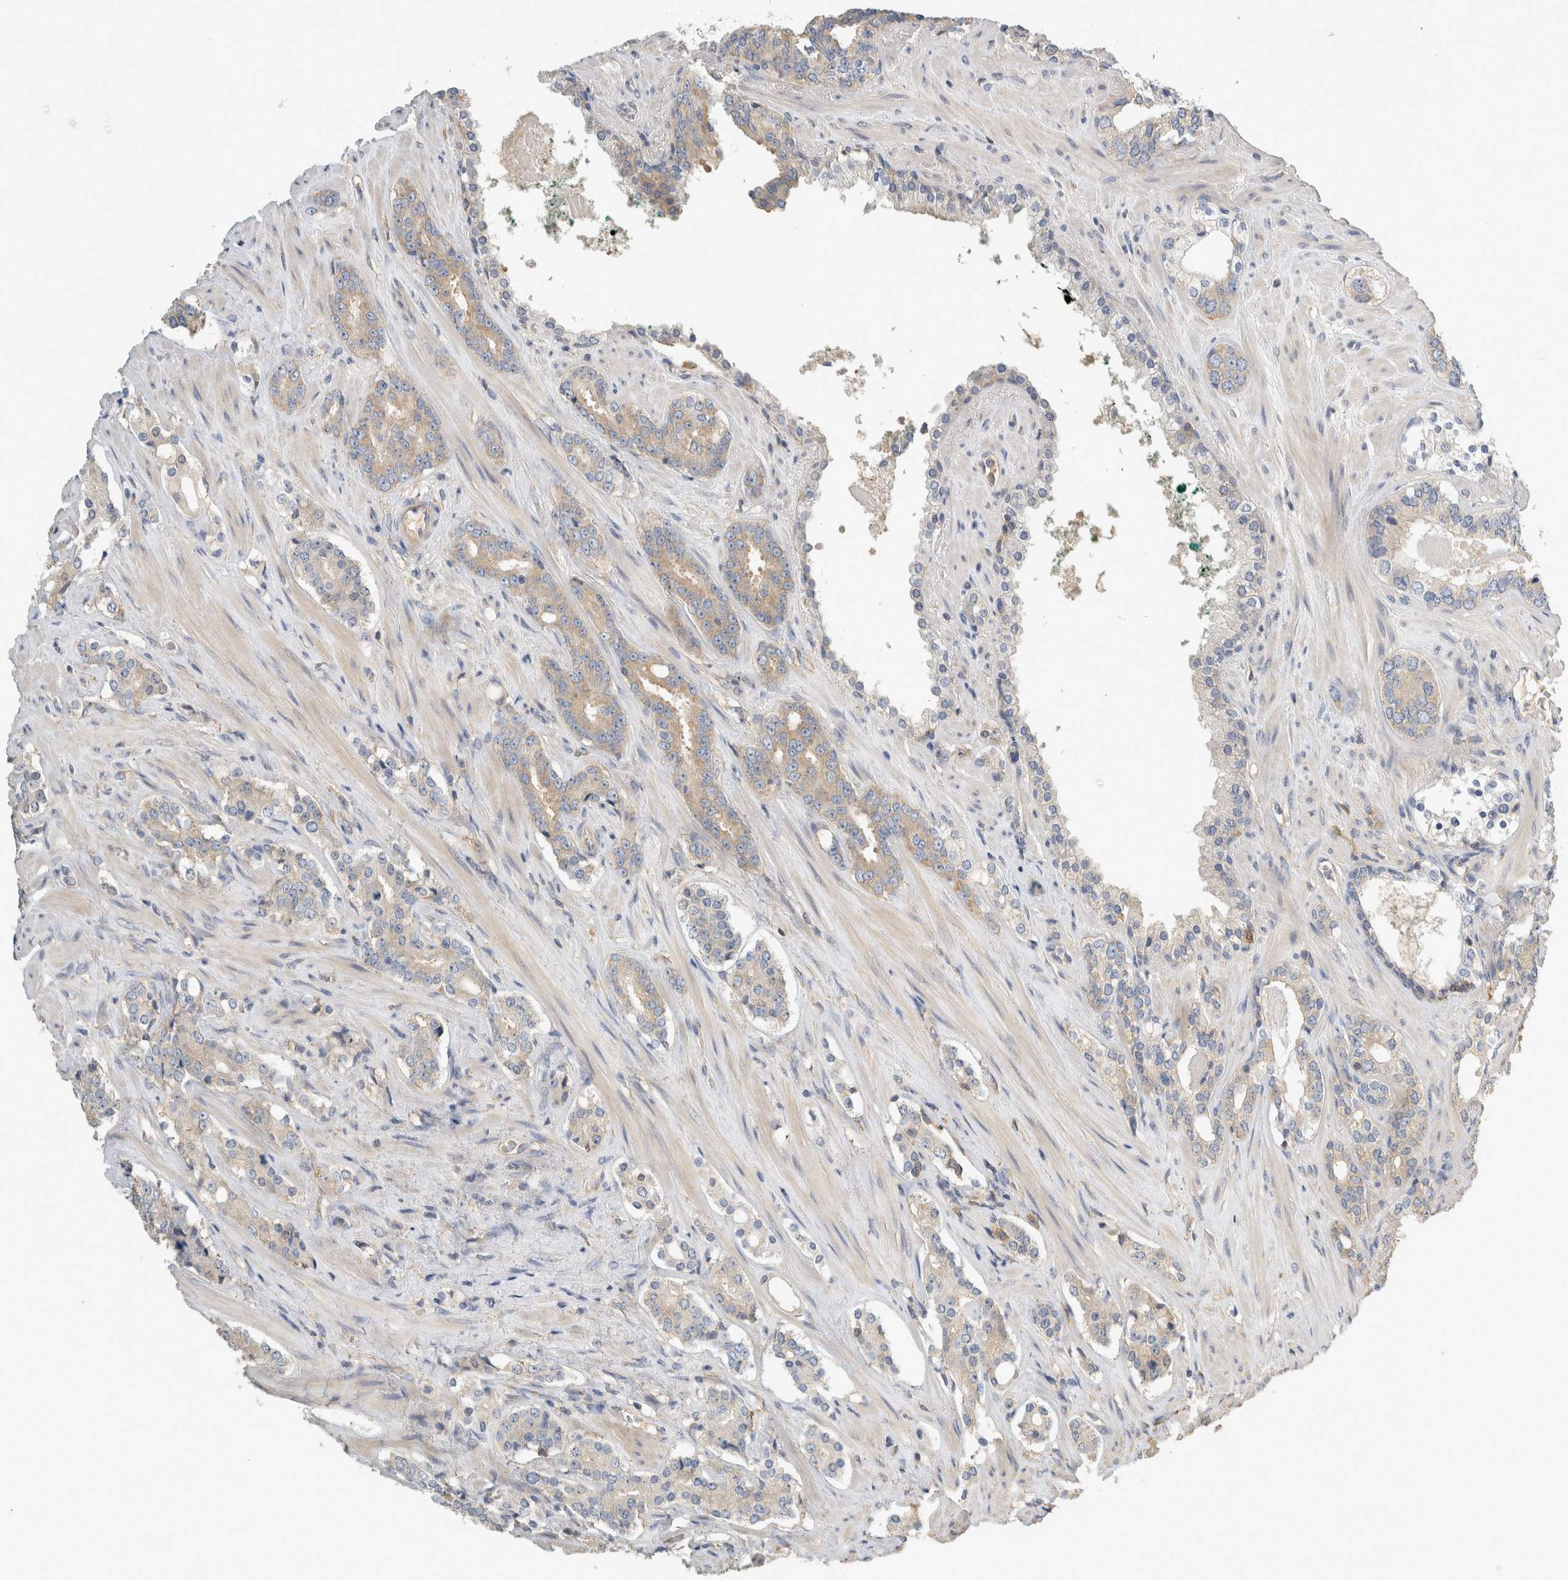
{"staining": {"intensity": "weak", "quantity": "25%-75%", "location": "cytoplasmic/membranous"}, "tissue": "prostate cancer", "cell_type": "Tumor cells", "image_type": "cancer", "snomed": [{"axis": "morphology", "description": "Adenocarcinoma, High grade"}, {"axis": "topography", "description": "Prostate"}], "caption": "Protein expression analysis of high-grade adenocarcinoma (prostate) displays weak cytoplasmic/membranous expression in about 25%-75% of tumor cells. (DAB (3,3'-diaminobenzidine) IHC with brightfield microscopy, high magnification).", "gene": "EIF4G3", "patient": {"sex": "male", "age": 71}}